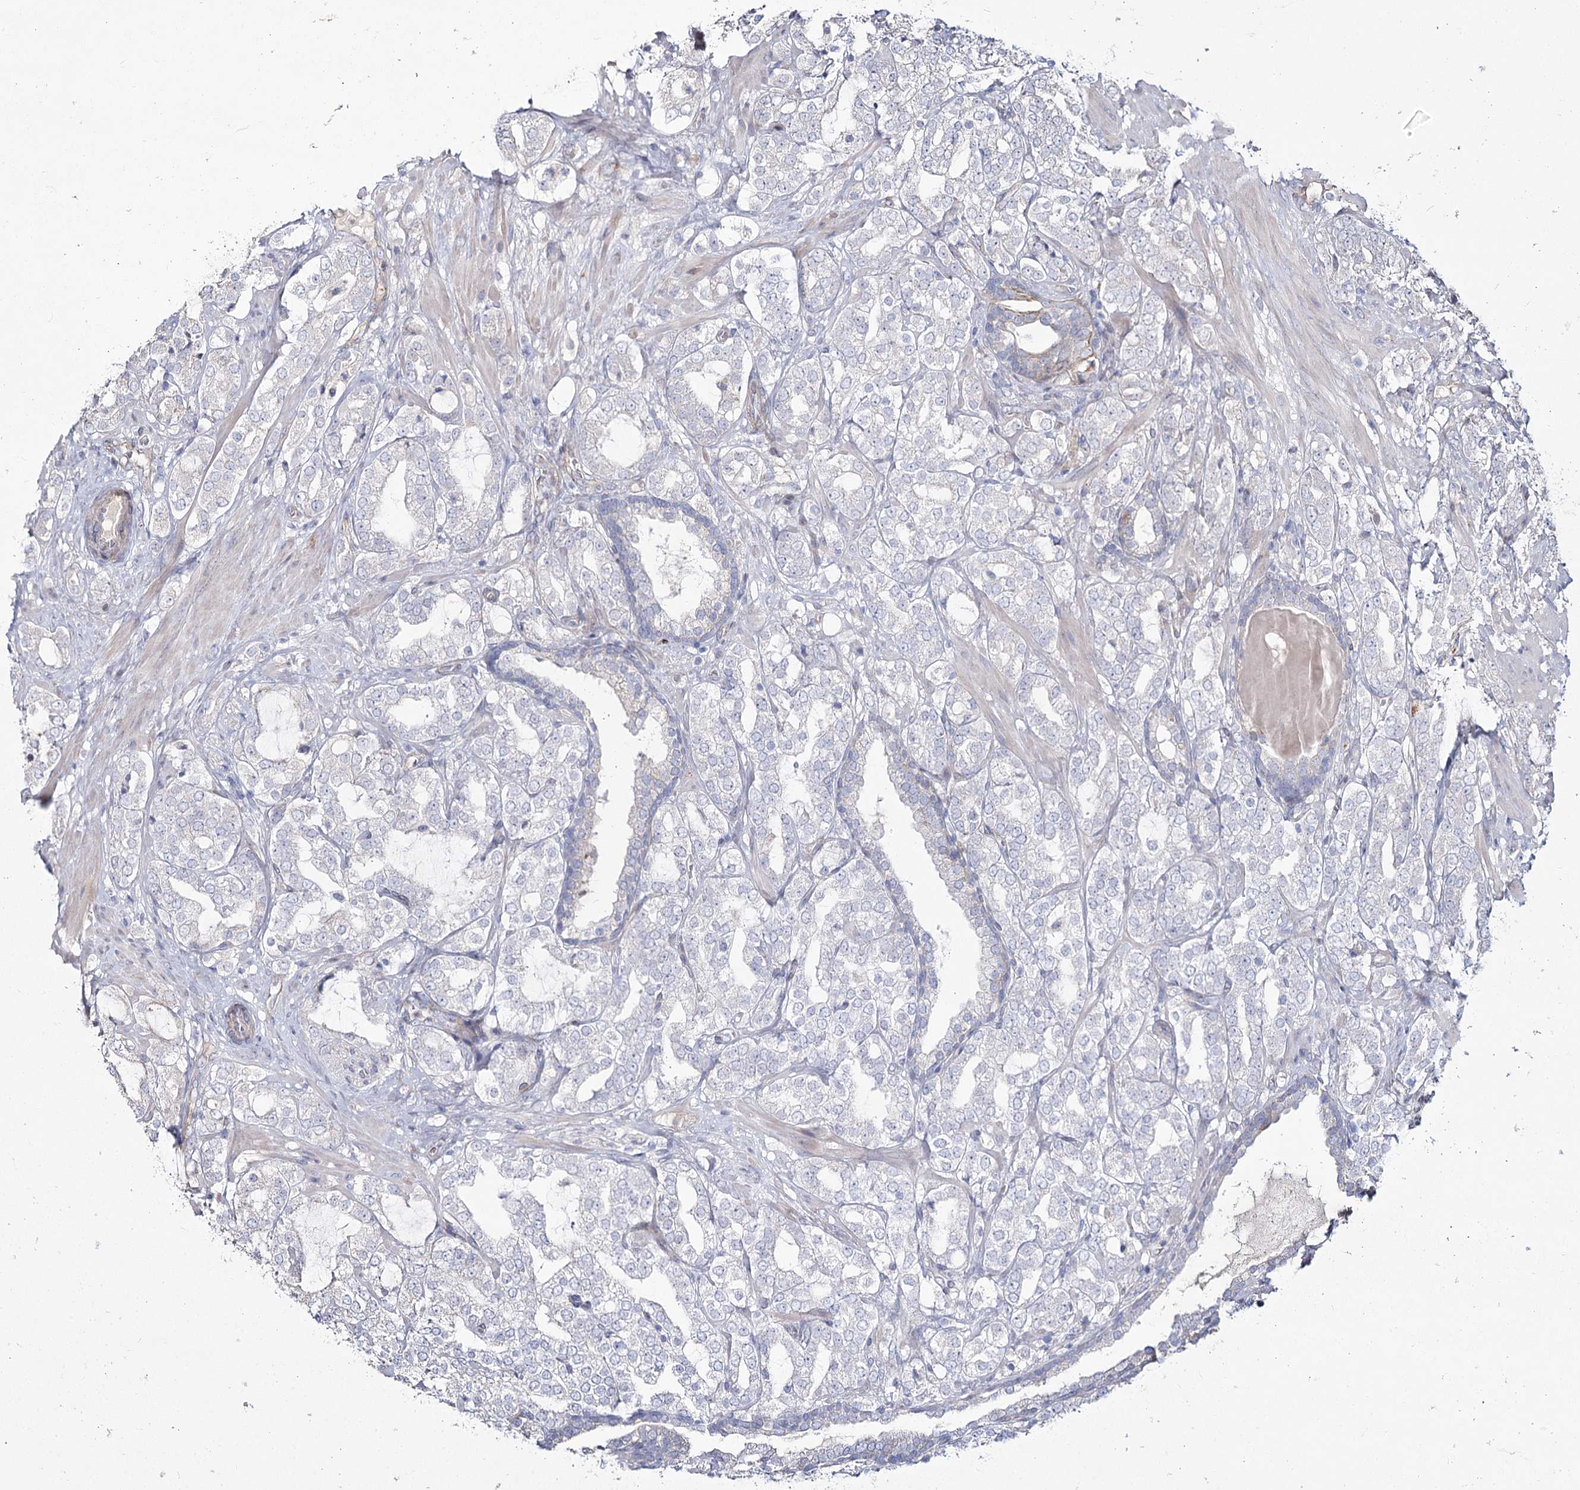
{"staining": {"intensity": "negative", "quantity": "none", "location": "none"}, "tissue": "prostate cancer", "cell_type": "Tumor cells", "image_type": "cancer", "snomed": [{"axis": "morphology", "description": "Adenocarcinoma, High grade"}, {"axis": "topography", "description": "Prostate"}], "caption": "The photomicrograph displays no significant expression in tumor cells of high-grade adenocarcinoma (prostate).", "gene": "ME3", "patient": {"sex": "male", "age": 64}}